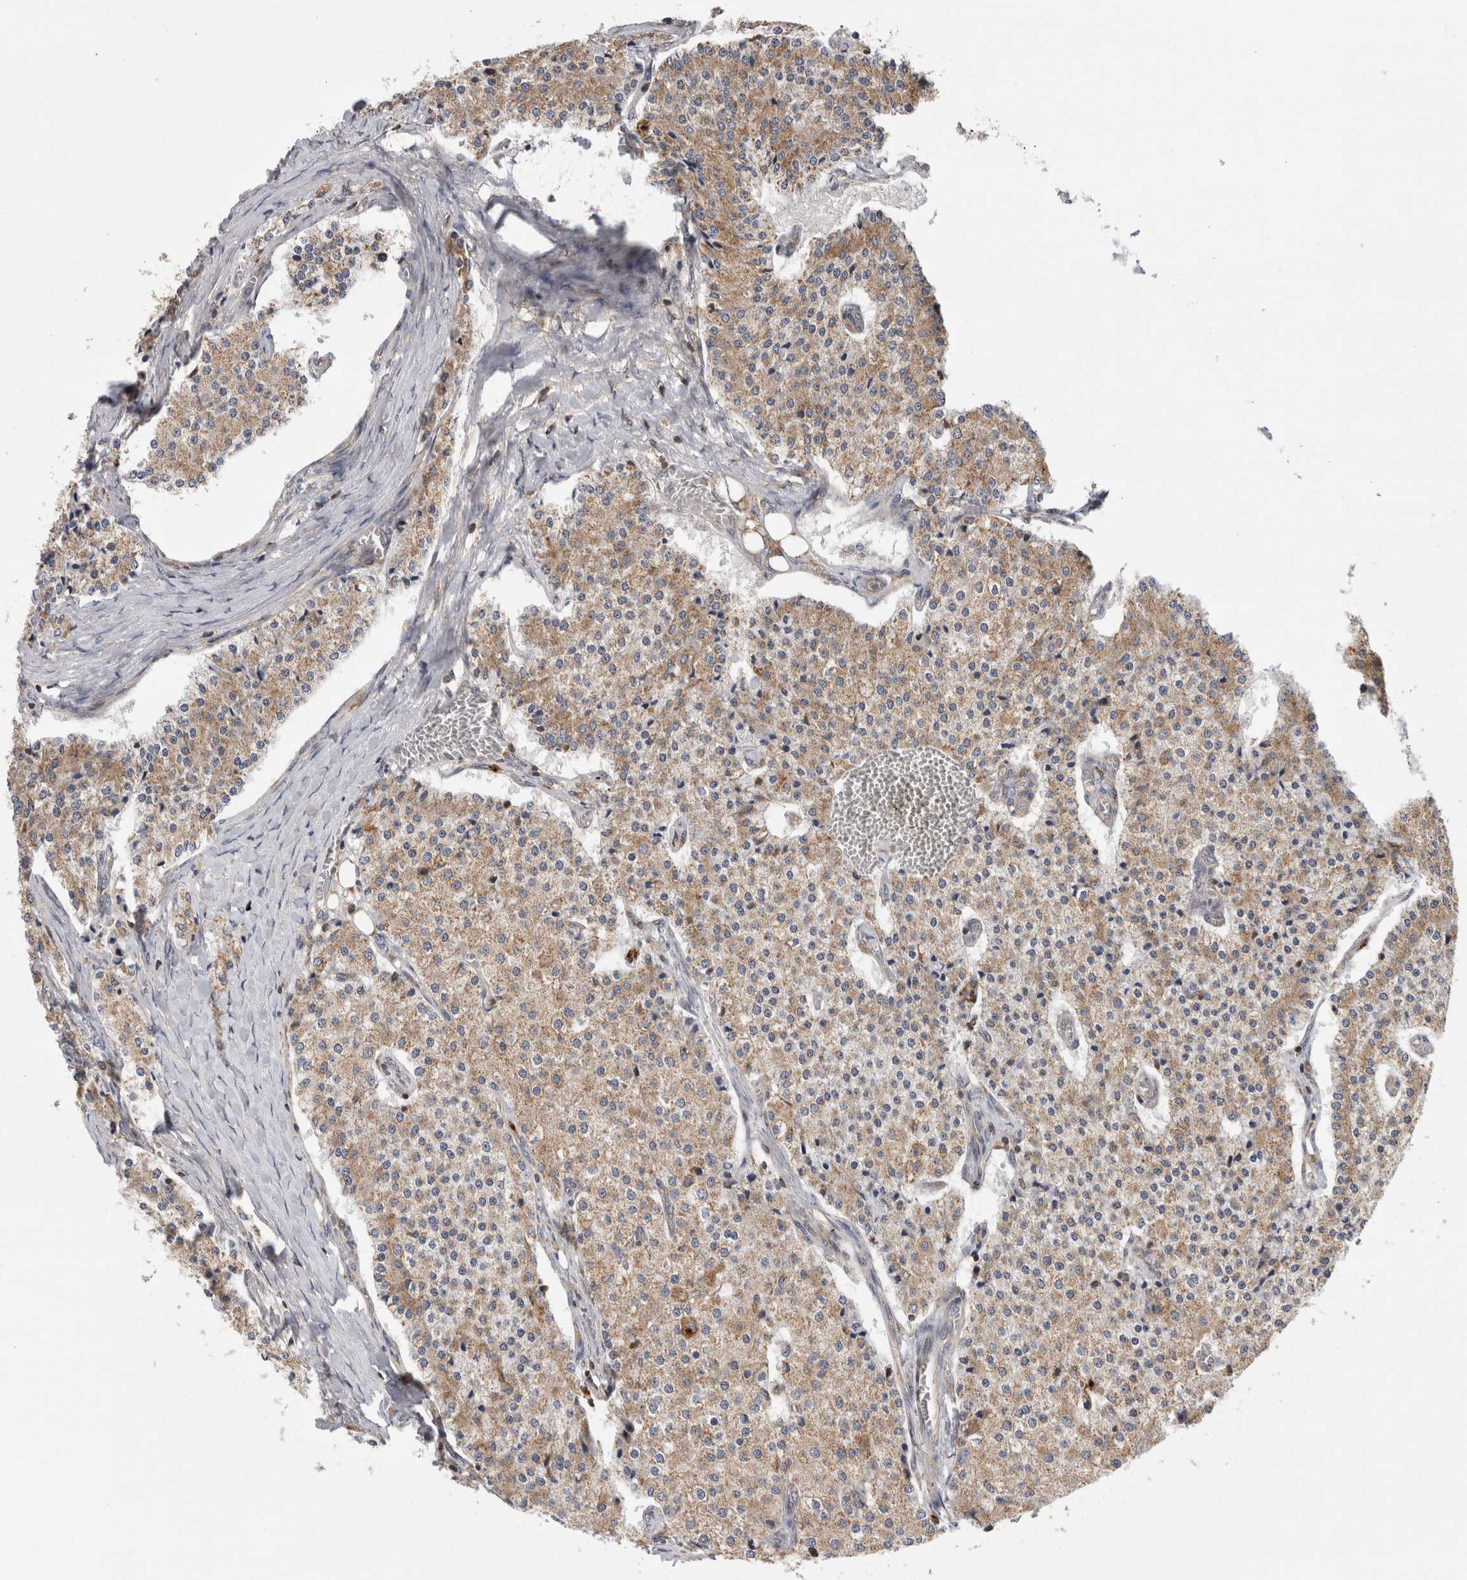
{"staining": {"intensity": "moderate", "quantity": ">75%", "location": "cytoplasmic/membranous"}, "tissue": "carcinoid", "cell_type": "Tumor cells", "image_type": "cancer", "snomed": [{"axis": "morphology", "description": "Carcinoid, malignant, NOS"}, {"axis": "topography", "description": "Colon"}], "caption": "Malignant carcinoid tissue reveals moderate cytoplasmic/membranous expression in approximately >75% of tumor cells, visualized by immunohistochemistry.", "gene": "GRIK2", "patient": {"sex": "female", "age": 52}}